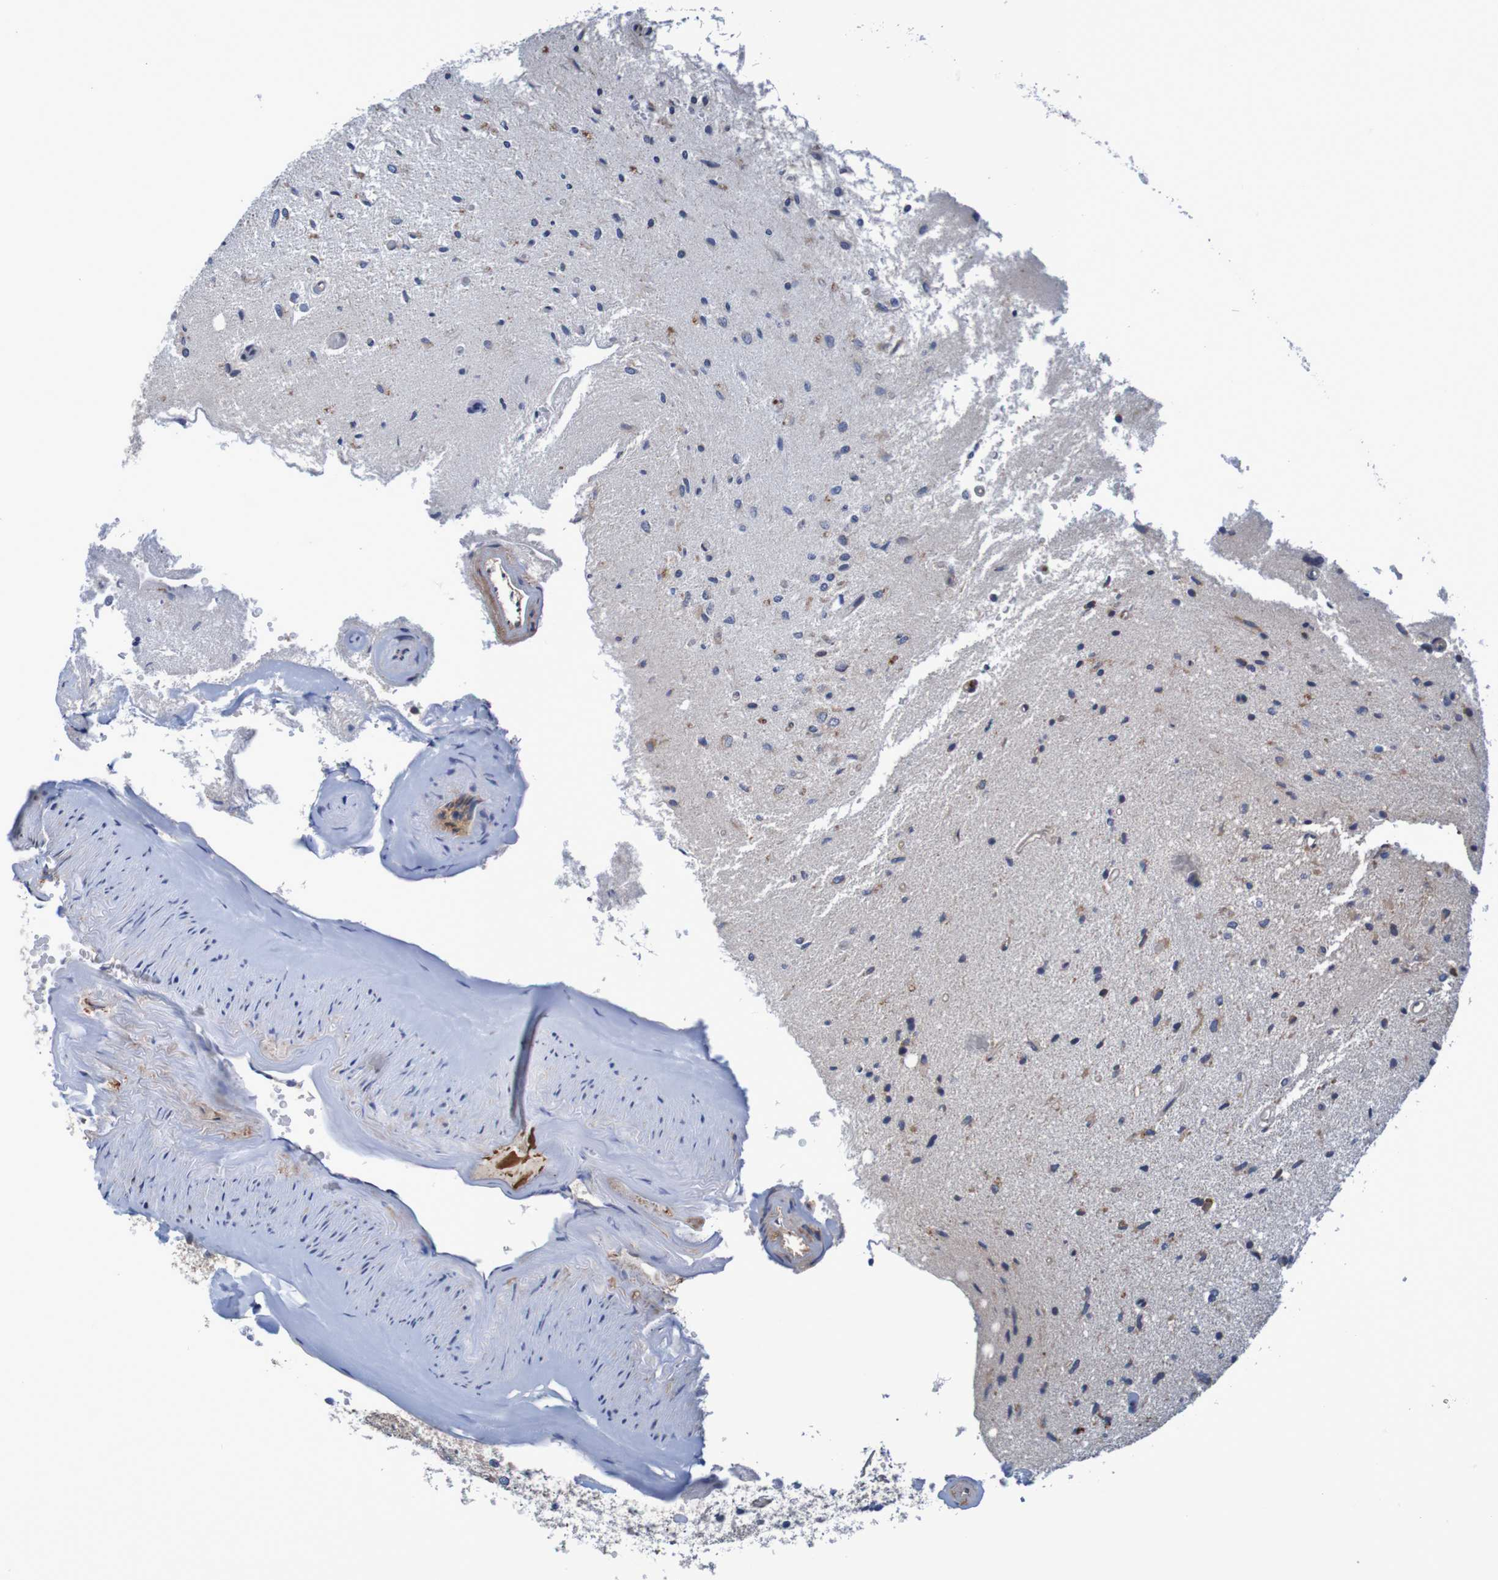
{"staining": {"intensity": "negative", "quantity": "none", "location": "none"}, "tissue": "glioma", "cell_type": "Tumor cells", "image_type": "cancer", "snomed": [{"axis": "morphology", "description": "Glioma, malignant, Low grade"}, {"axis": "topography", "description": "Brain"}], "caption": "Immunohistochemical staining of glioma reveals no significant expression in tumor cells.", "gene": "CLDN18", "patient": {"sex": "male", "age": 77}}